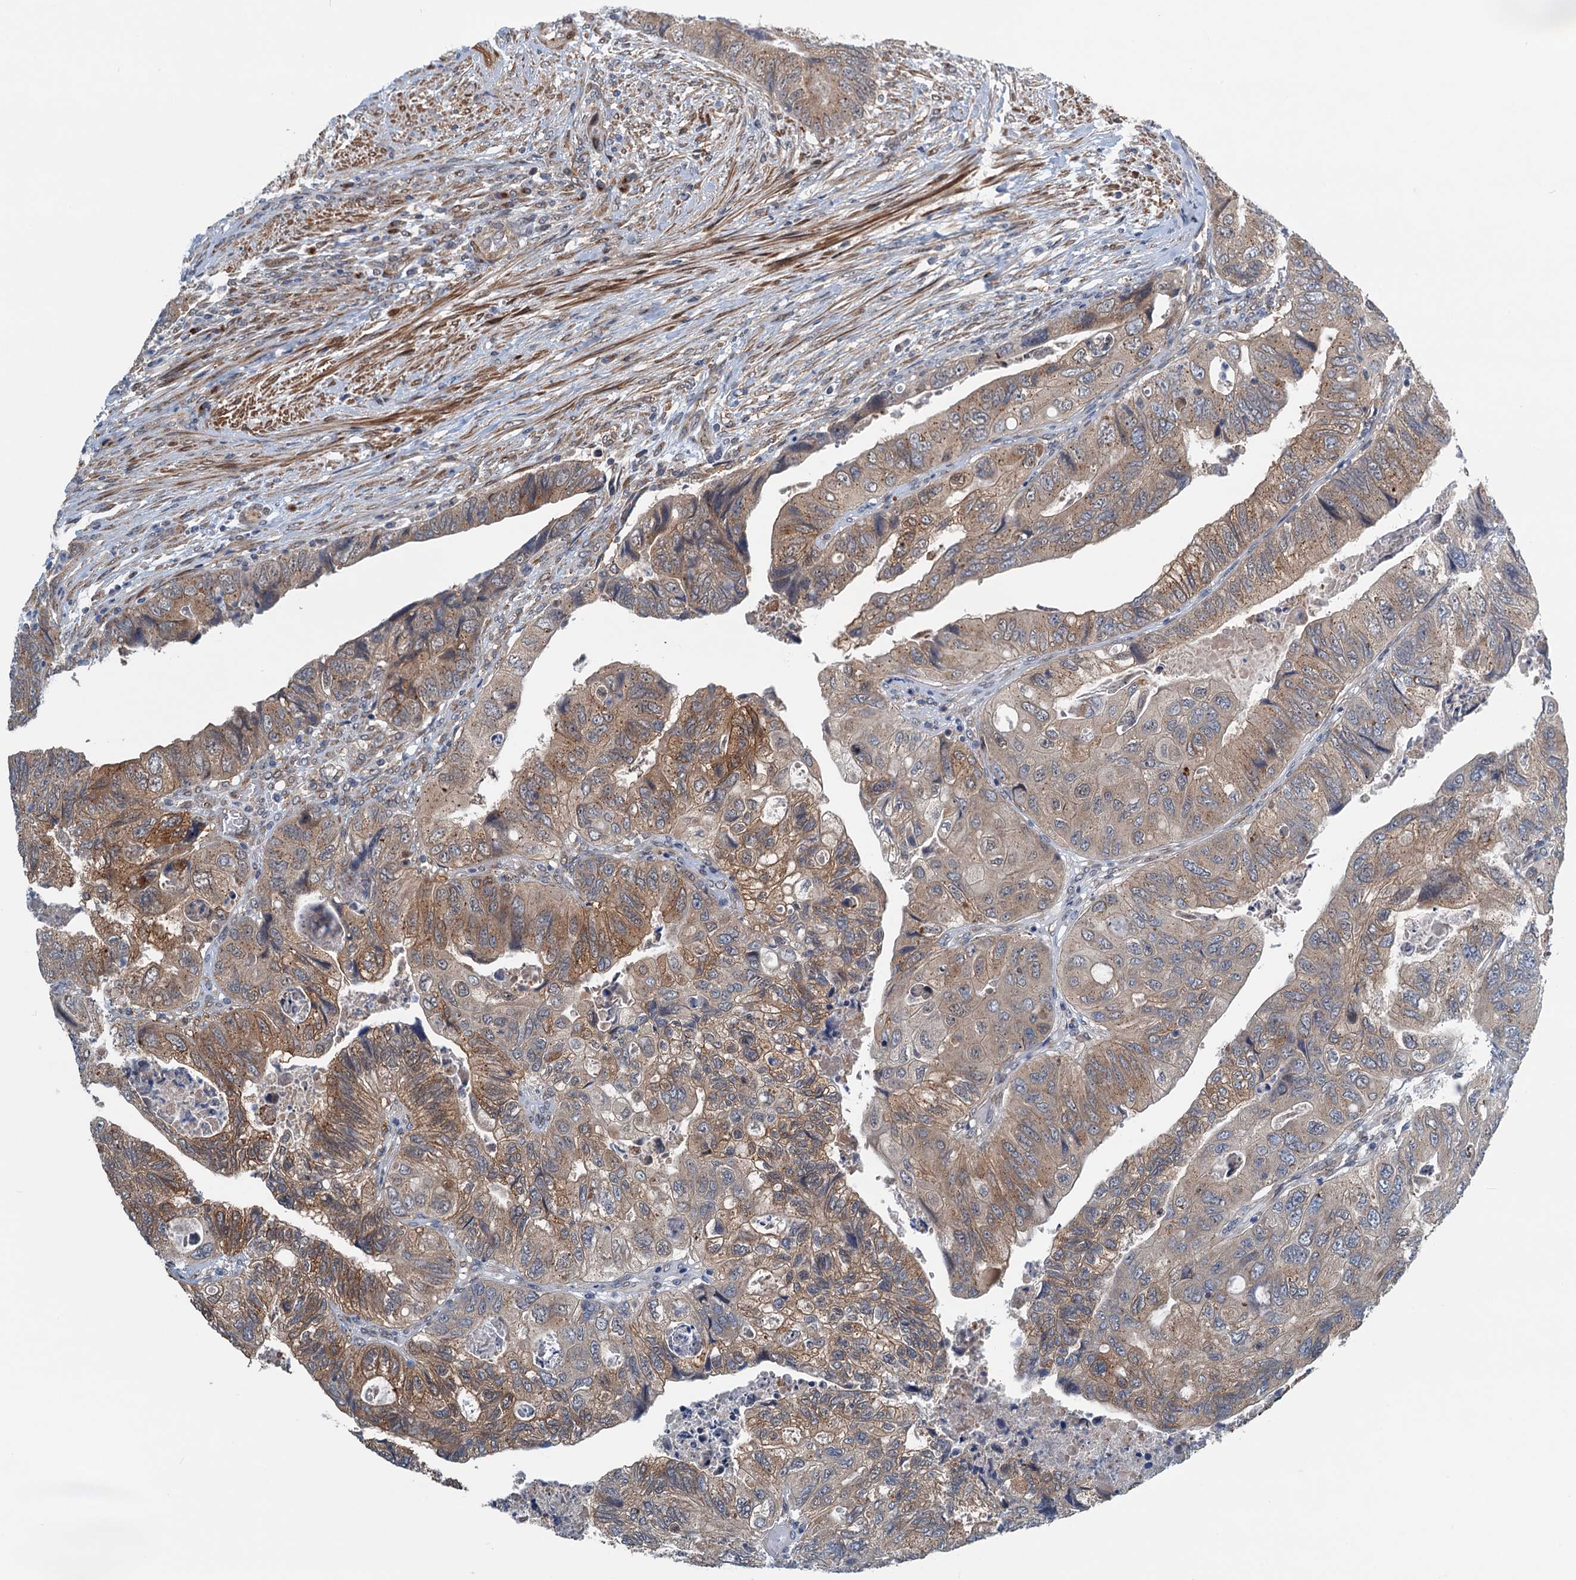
{"staining": {"intensity": "moderate", "quantity": "25%-75%", "location": "cytoplasmic/membranous"}, "tissue": "colorectal cancer", "cell_type": "Tumor cells", "image_type": "cancer", "snomed": [{"axis": "morphology", "description": "Adenocarcinoma, NOS"}, {"axis": "topography", "description": "Rectum"}], "caption": "Immunohistochemical staining of human colorectal adenocarcinoma exhibits medium levels of moderate cytoplasmic/membranous protein positivity in approximately 25%-75% of tumor cells. (brown staining indicates protein expression, while blue staining denotes nuclei).", "gene": "DYNC2I2", "patient": {"sex": "male", "age": 63}}